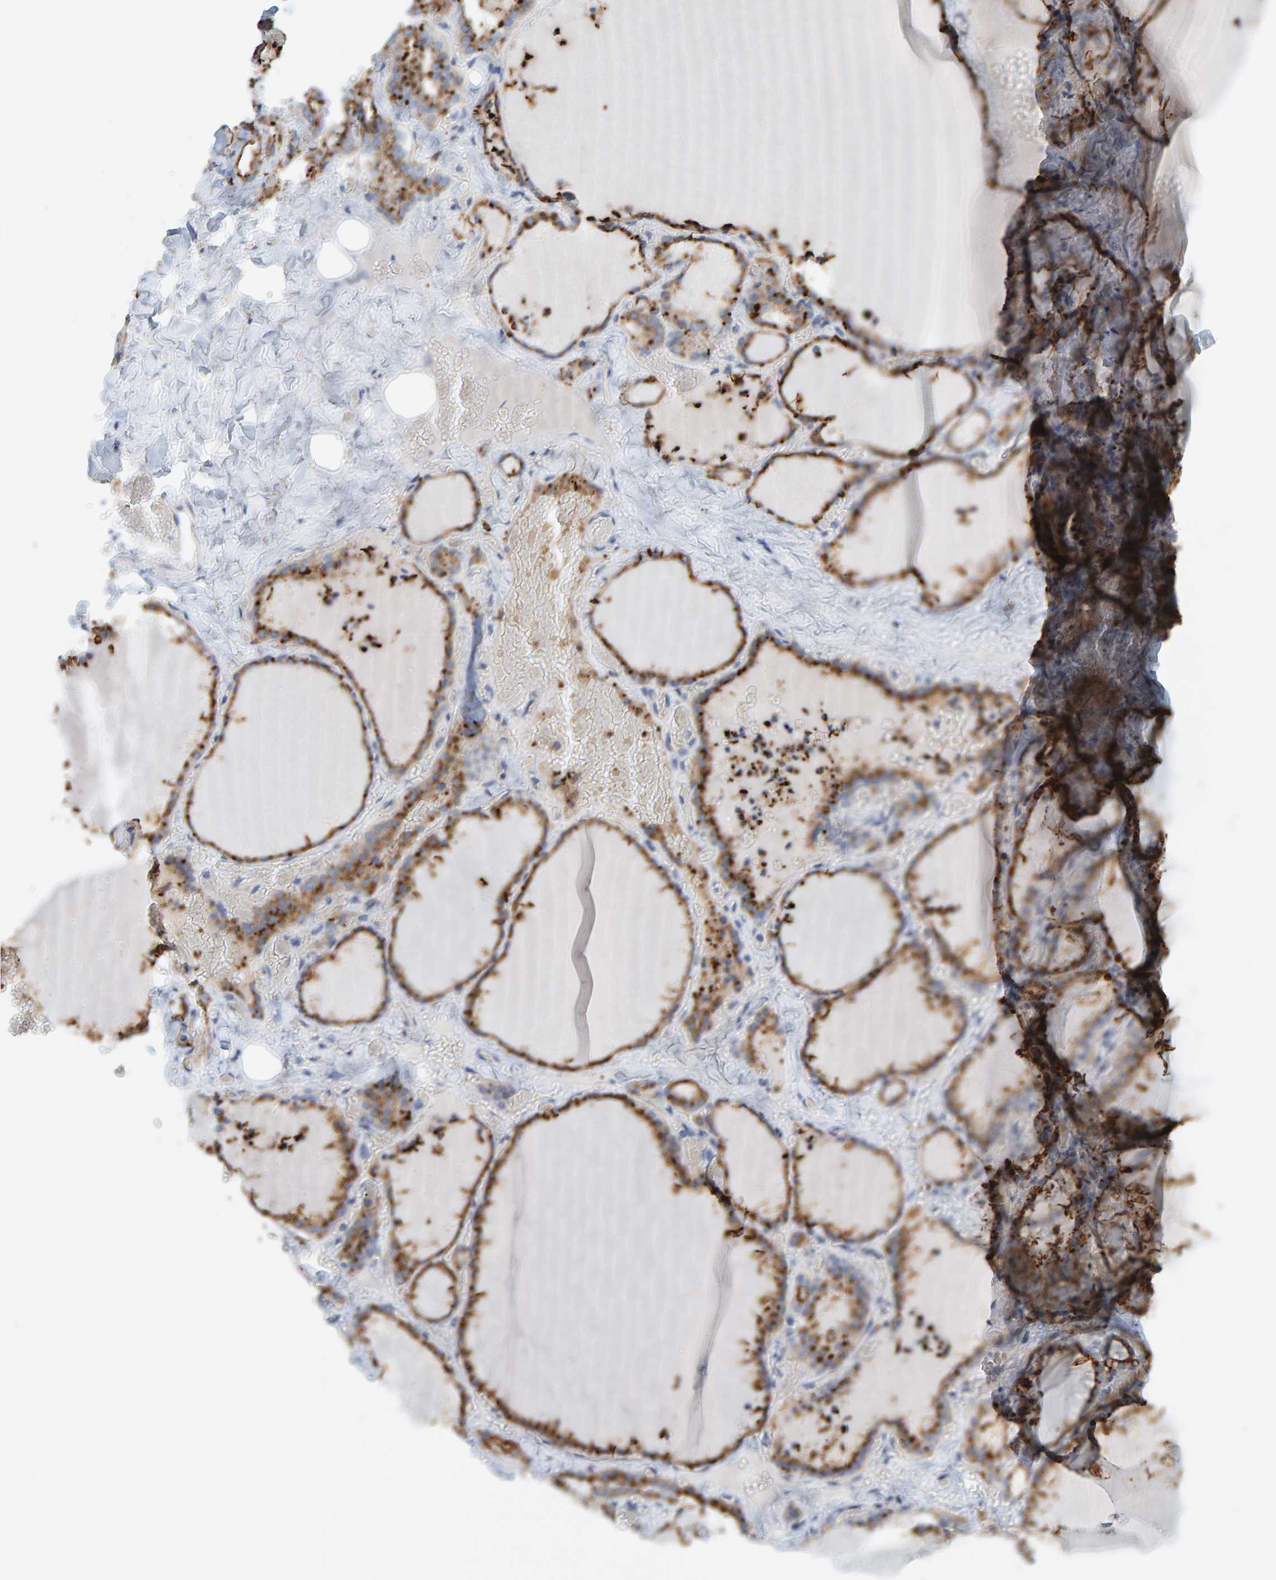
{"staining": {"intensity": "strong", "quantity": ">75%", "location": "cytoplasmic/membranous"}, "tissue": "thyroid gland", "cell_type": "Glandular cells", "image_type": "normal", "snomed": [{"axis": "morphology", "description": "Normal tissue, NOS"}, {"axis": "topography", "description": "Thyroid gland"}], "caption": "A high amount of strong cytoplasmic/membranous positivity is present in approximately >75% of glandular cells in normal thyroid gland.", "gene": "BIN3", "patient": {"sex": "female", "age": 22}}